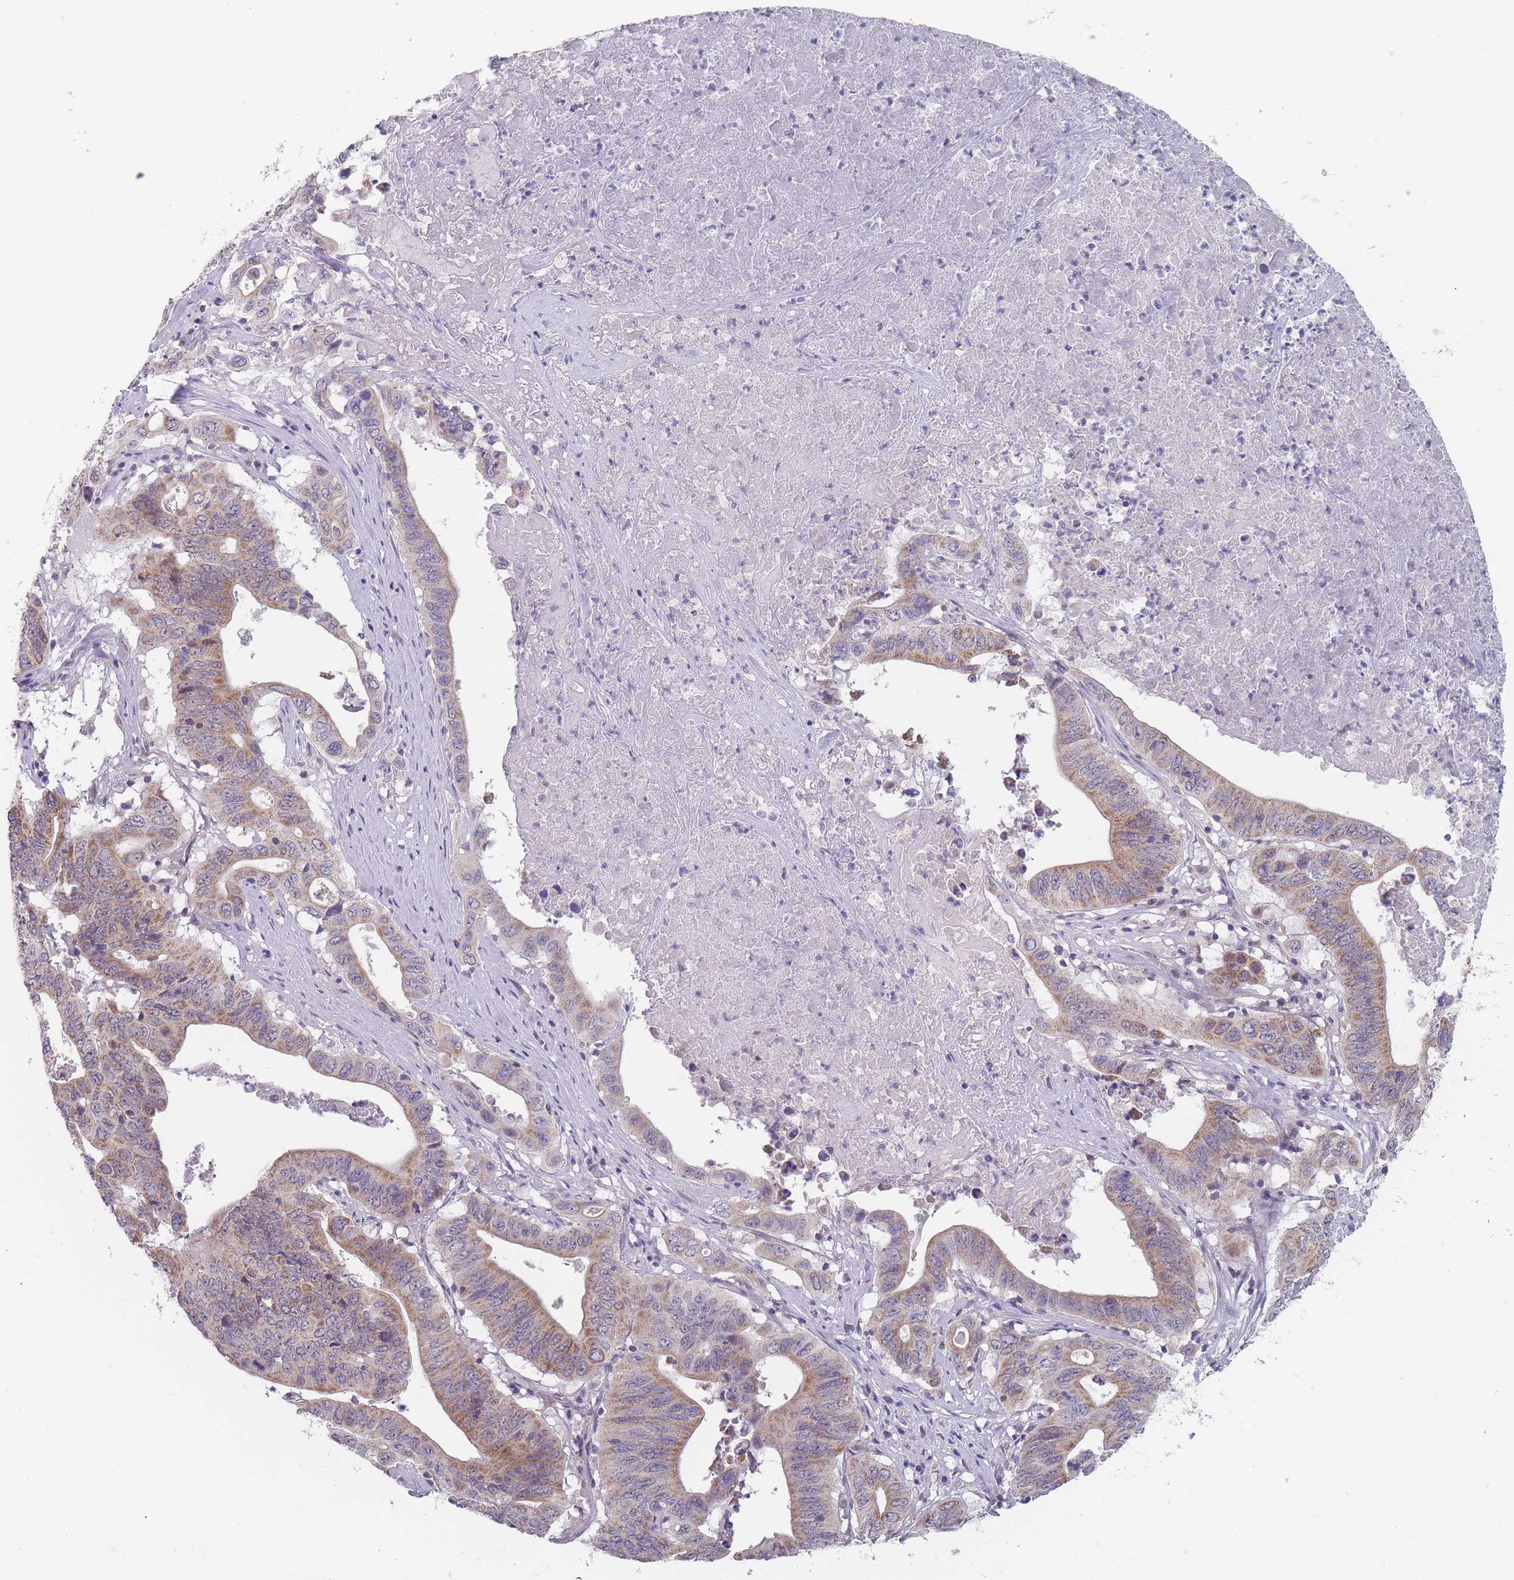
{"staining": {"intensity": "moderate", "quantity": ">75%", "location": "cytoplasmic/membranous"}, "tissue": "lung cancer", "cell_type": "Tumor cells", "image_type": "cancer", "snomed": [{"axis": "morphology", "description": "Adenocarcinoma, NOS"}, {"axis": "topography", "description": "Lung"}], "caption": "Protein staining of lung cancer (adenocarcinoma) tissue shows moderate cytoplasmic/membranous expression in approximately >75% of tumor cells. (DAB IHC with brightfield microscopy, high magnification).", "gene": "PEX7", "patient": {"sex": "female", "age": 60}}